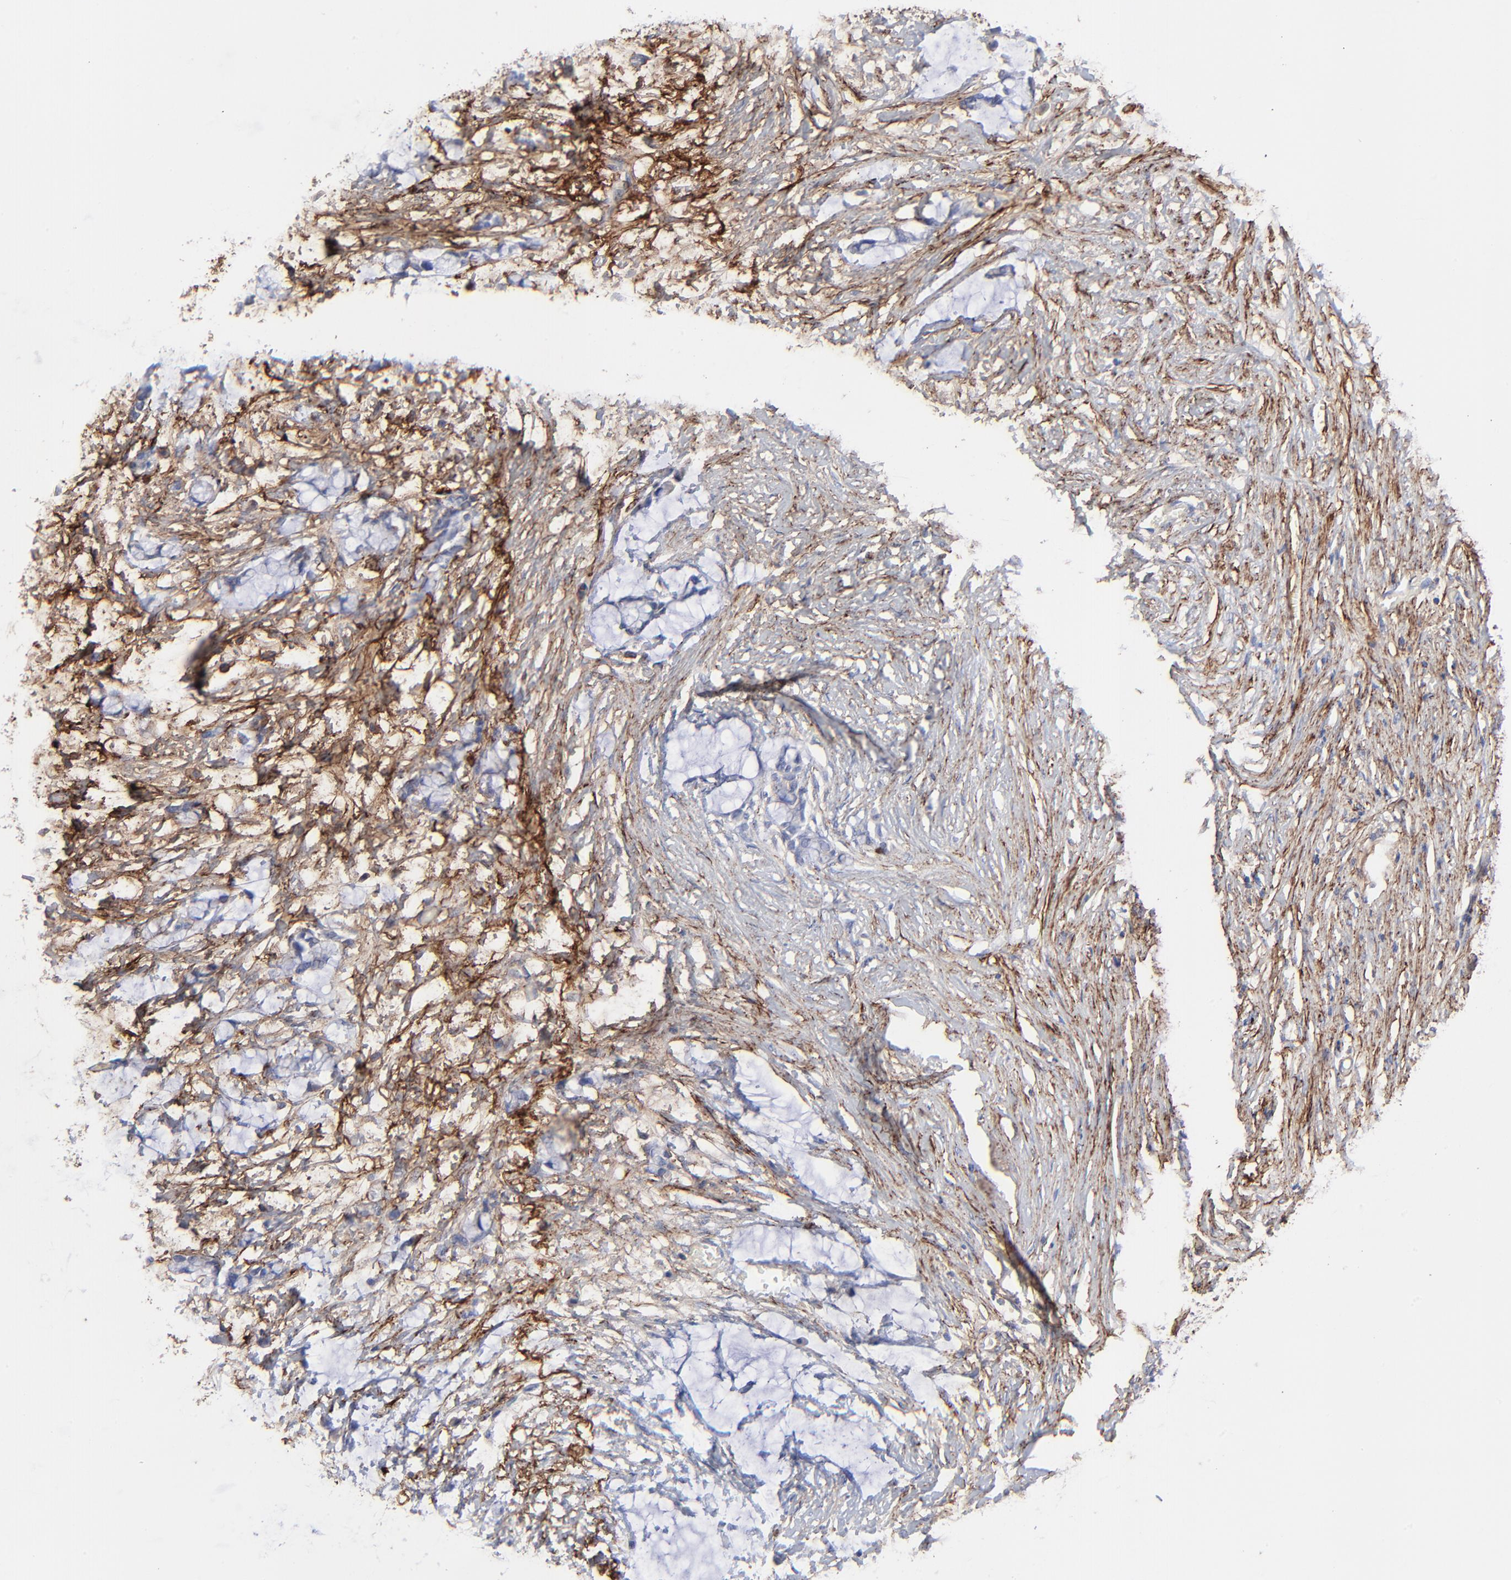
{"staining": {"intensity": "negative", "quantity": "none", "location": "none"}, "tissue": "colorectal cancer", "cell_type": "Tumor cells", "image_type": "cancer", "snomed": [{"axis": "morphology", "description": "Normal tissue, NOS"}, {"axis": "morphology", "description": "Adenocarcinoma, NOS"}, {"axis": "topography", "description": "Colon"}, {"axis": "topography", "description": "Peripheral nerve tissue"}], "caption": "This is a histopathology image of IHC staining of colorectal adenocarcinoma, which shows no positivity in tumor cells.", "gene": "FBLN2", "patient": {"sex": "male", "age": 14}}